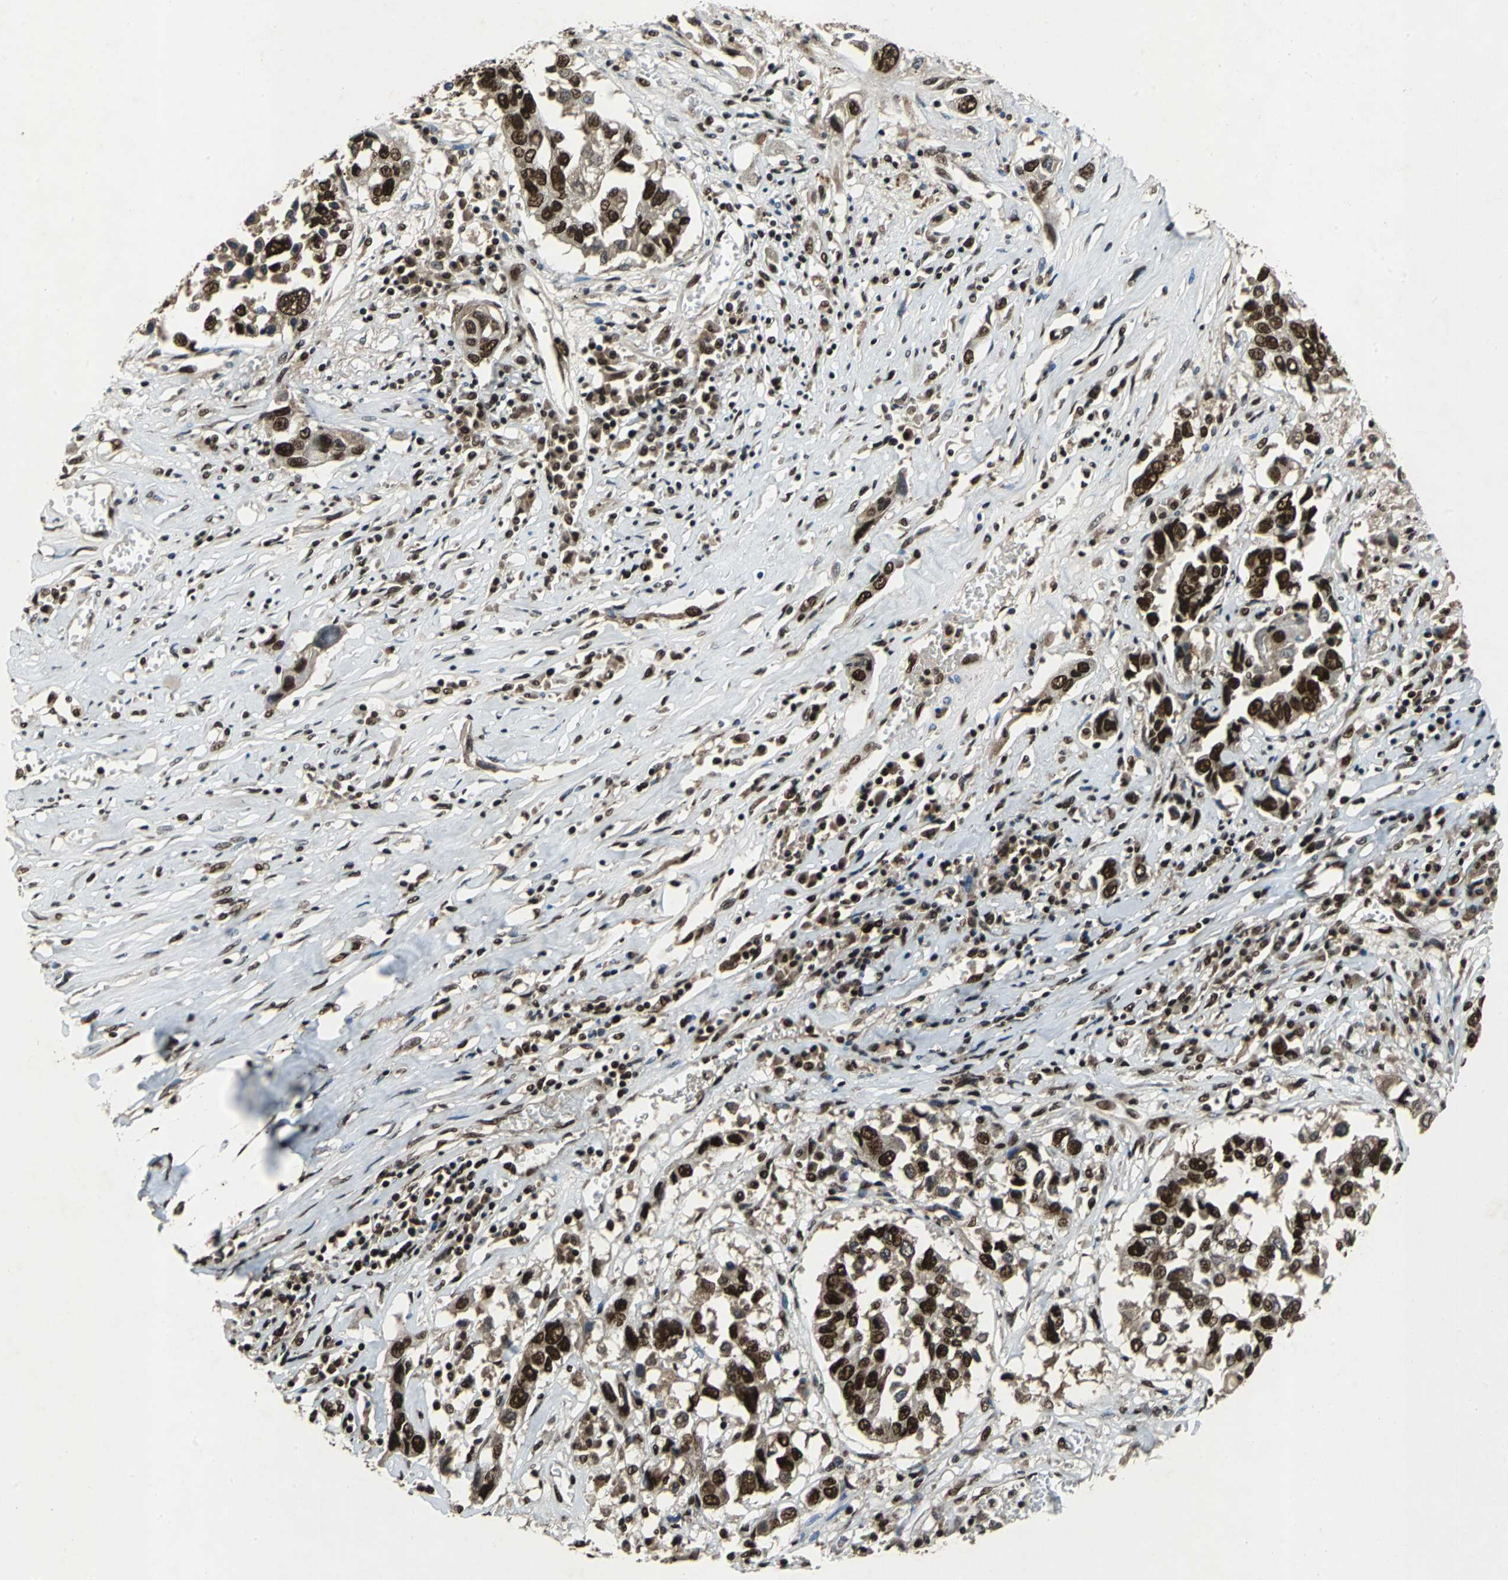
{"staining": {"intensity": "strong", "quantity": ">75%", "location": "nuclear"}, "tissue": "lung cancer", "cell_type": "Tumor cells", "image_type": "cancer", "snomed": [{"axis": "morphology", "description": "Squamous cell carcinoma, NOS"}, {"axis": "topography", "description": "Lung"}], "caption": "Protein staining of lung cancer tissue reveals strong nuclear positivity in about >75% of tumor cells.", "gene": "MTA2", "patient": {"sex": "male", "age": 71}}